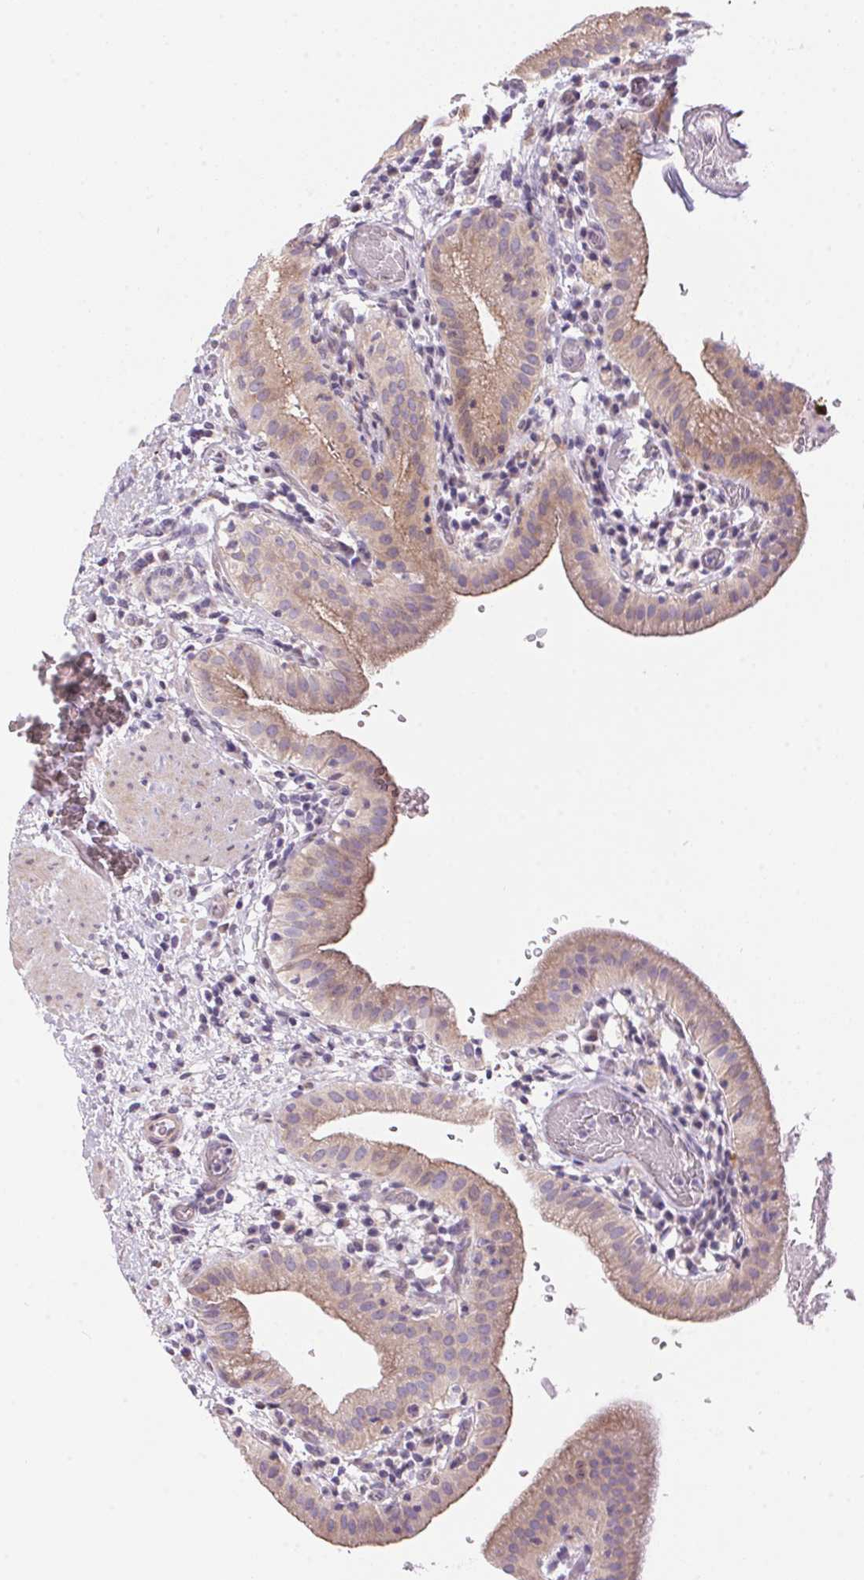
{"staining": {"intensity": "weak", "quantity": ">75%", "location": "cytoplasmic/membranous"}, "tissue": "gallbladder", "cell_type": "Glandular cells", "image_type": "normal", "snomed": [{"axis": "morphology", "description": "Normal tissue, NOS"}, {"axis": "topography", "description": "Gallbladder"}], "caption": "A low amount of weak cytoplasmic/membranous positivity is identified in approximately >75% of glandular cells in unremarkable gallbladder.", "gene": "UNC13B", "patient": {"sex": "male", "age": 26}}